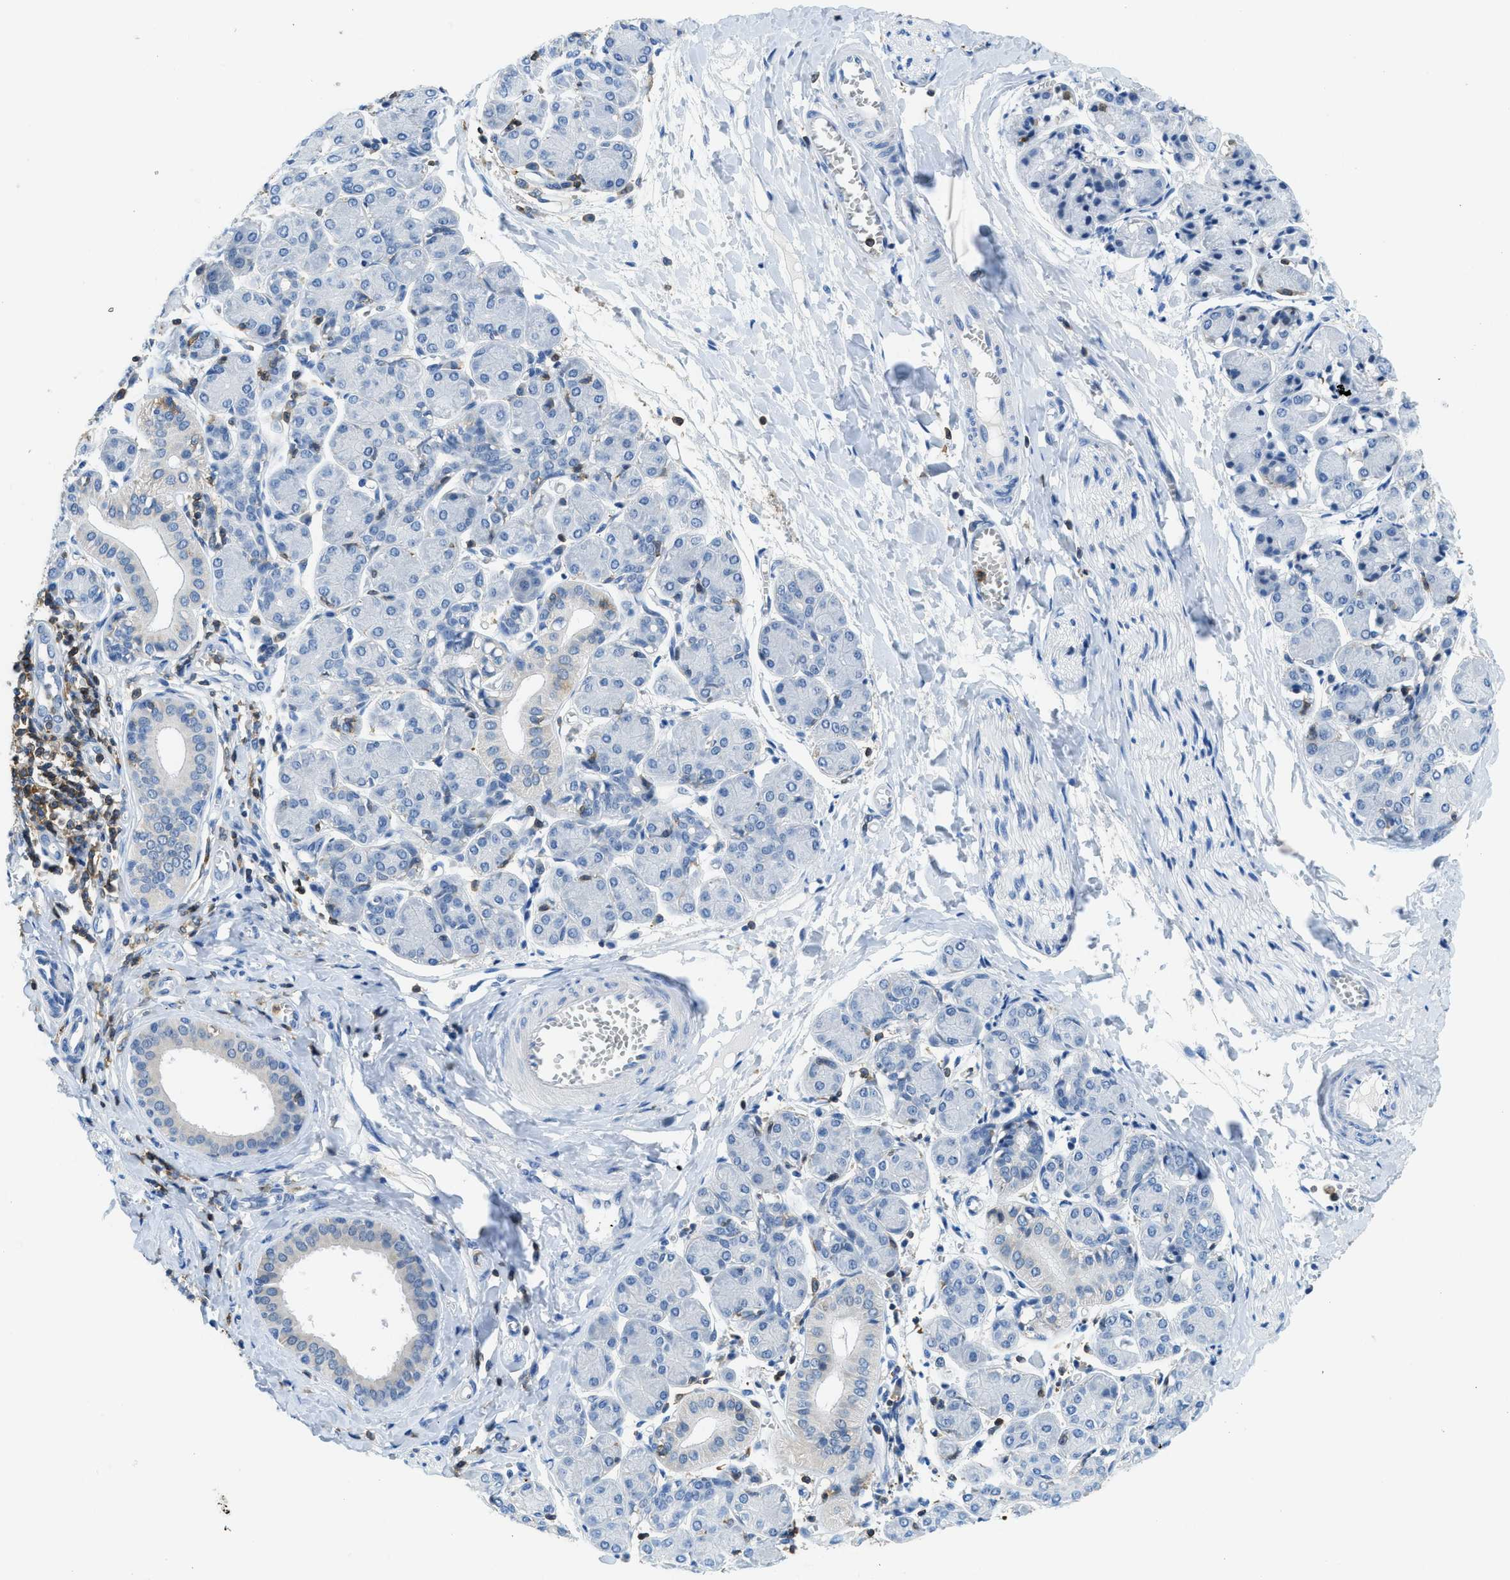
{"staining": {"intensity": "negative", "quantity": "none", "location": "none"}, "tissue": "salivary gland", "cell_type": "Glandular cells", "image_type": "normal", "snomed": [{"axis": "morphology", "description": "Normal tissue, NOS"}, {"axis": "morphology", "description": "Inflammation, NOS"}, {"axis": "topography", "description": "Lymph node"}, {"axis": "topography", "description": "Salivary gland"}], "caption": "IHC micrograph of normal human salivary gland stained for a protein (brown), which reveals no positivity in glandular cells. The staining is performed using DAB (3,3'-diaminobenzidine) brown chromogen with nuclei counter-stained in using hematoxylin.", "gene": "FAM151A", "patient": {"sex": "male", "age": 3}}